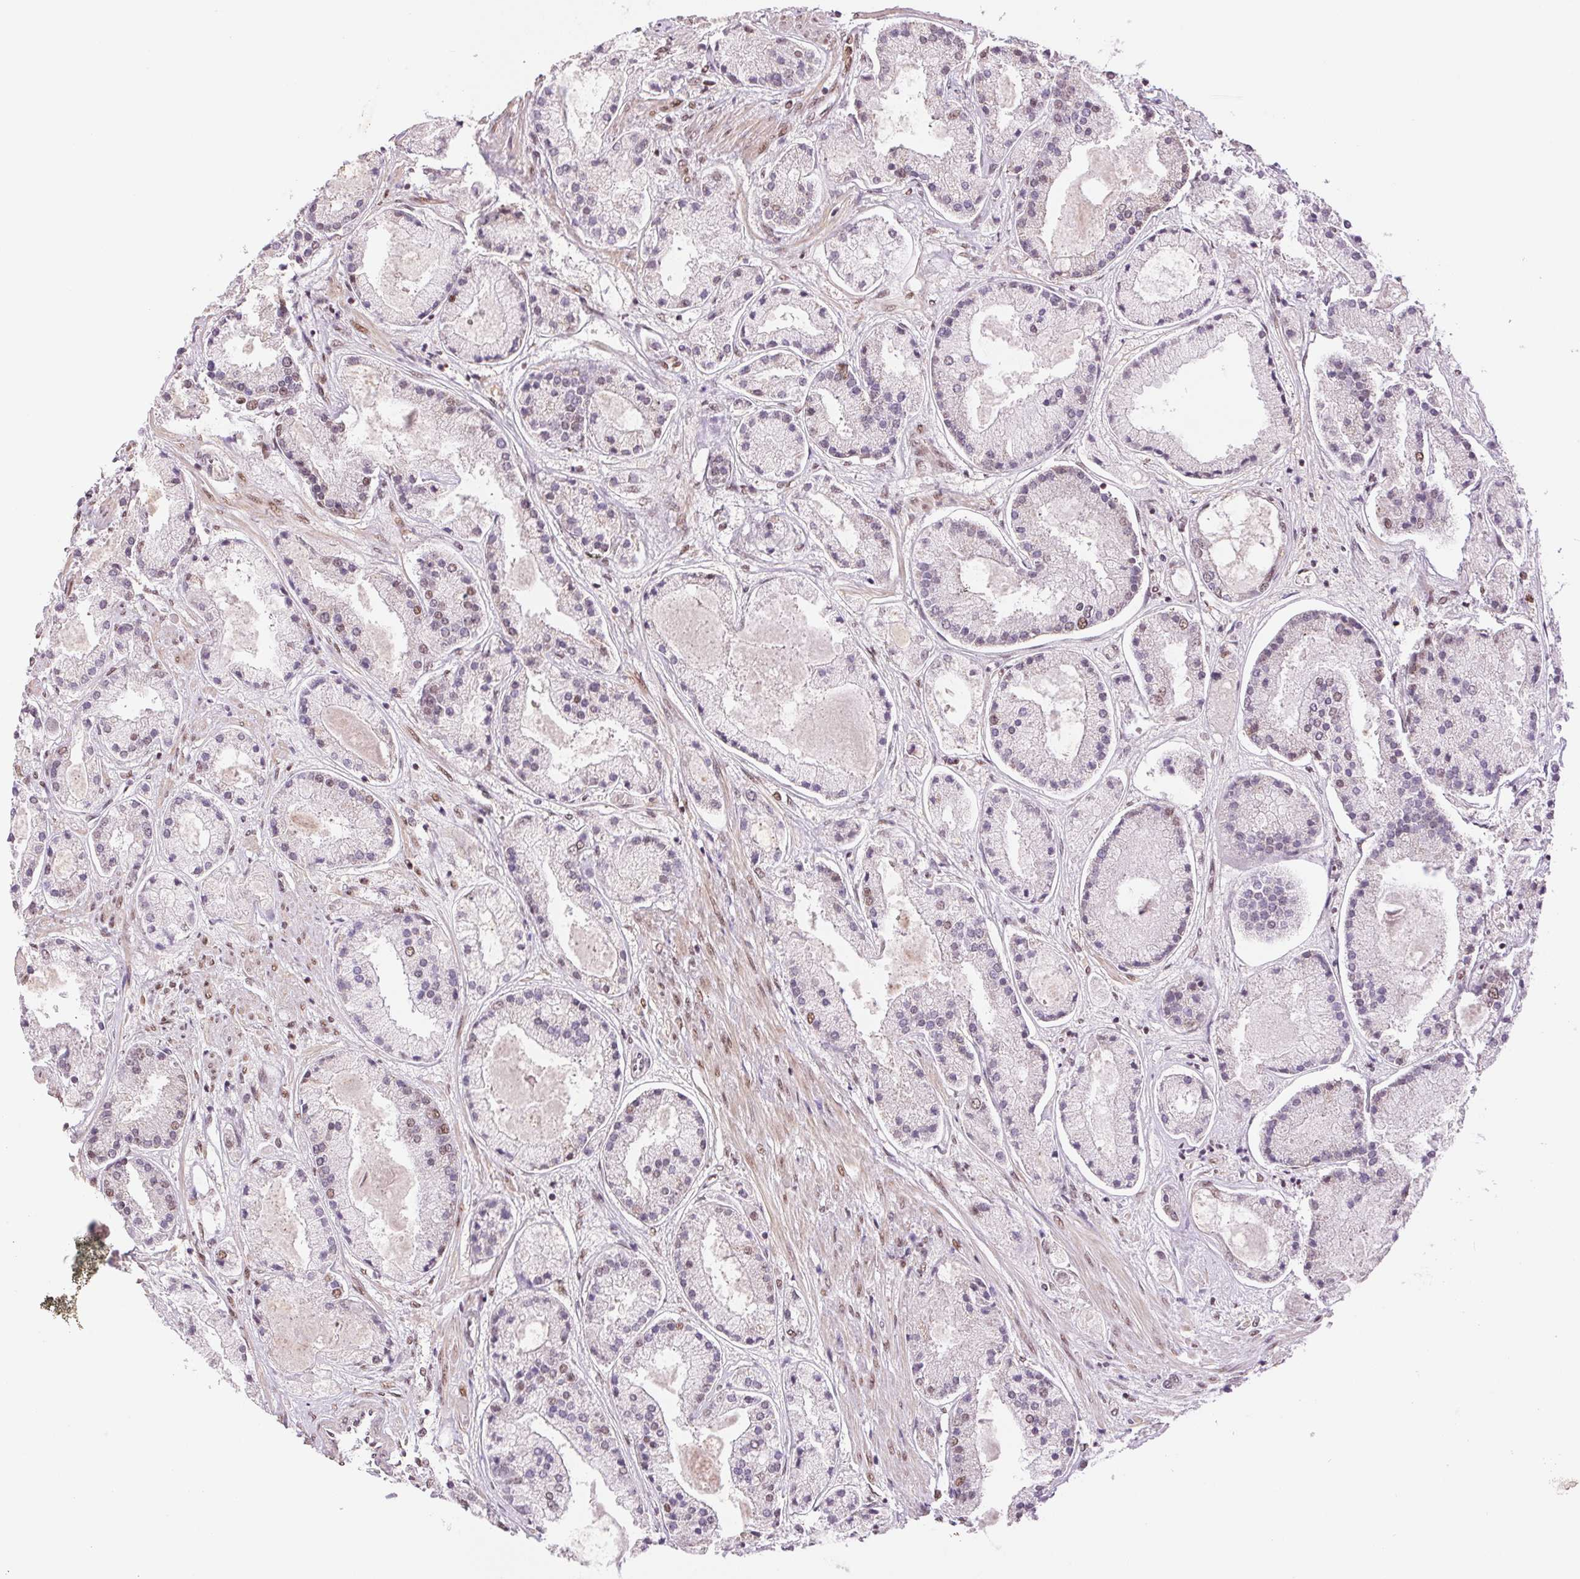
{"staining": {"intensity": "weak", "quantity": "25%-75%", "location": "nuclear"}, "tissue": "prostate cancer", "cell_type": "Tumor cells", "image_type": "cancer", "snomed": [{"axis": "morphology", "description": "Adenocarcinoma, High grade"}, {"axis": "topography", "description": "Prostate"}], "caption": "Adenocarcinoma (high-grade) (prostate) stained for a protein displays weak nuclear positivity in tumor cells.", "gene": "SREK1", "patient": {"sex": "male", "age": 67}}